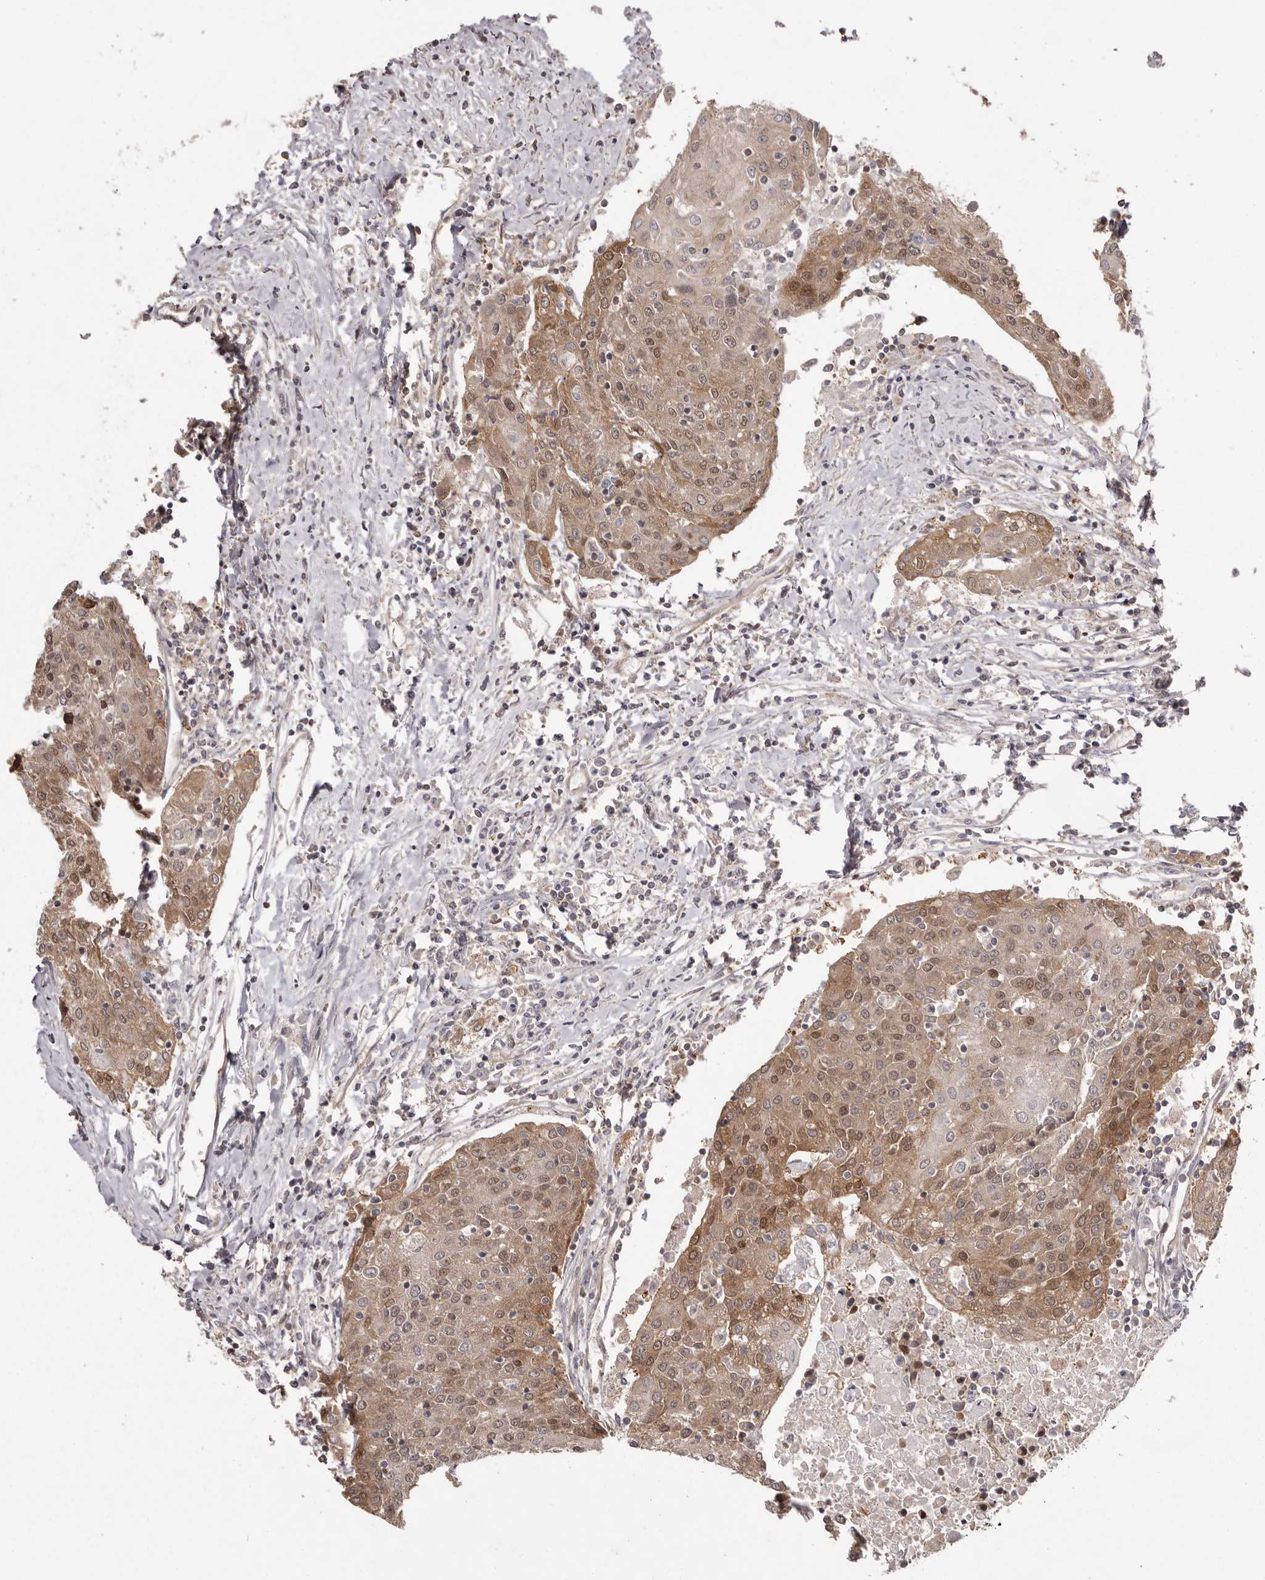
{"staining": {"intensity": "moderate", "quantity": "25%-75%", "location": "cytoplasmic/membranous,nuclear"}, "tissue": "urothelial cancer", "cell_type": "Tumor cells", "image_type": "cancer", "snomed": [{"axis": "morphology", "description": "Urothelial carcinoma, High grade"}, {"axis": "topography", "description": "Urinary bladder"}], "caption": "Human urothelial carcinoma (high-grade) stained with a brown dye exhibits moderate cytoplasmic/membranous and nuclear positive positivity in about 25%-75% of tumor cells.", "gene": "NFKBIA", "patient": {"sex": "female", "age": 85}}